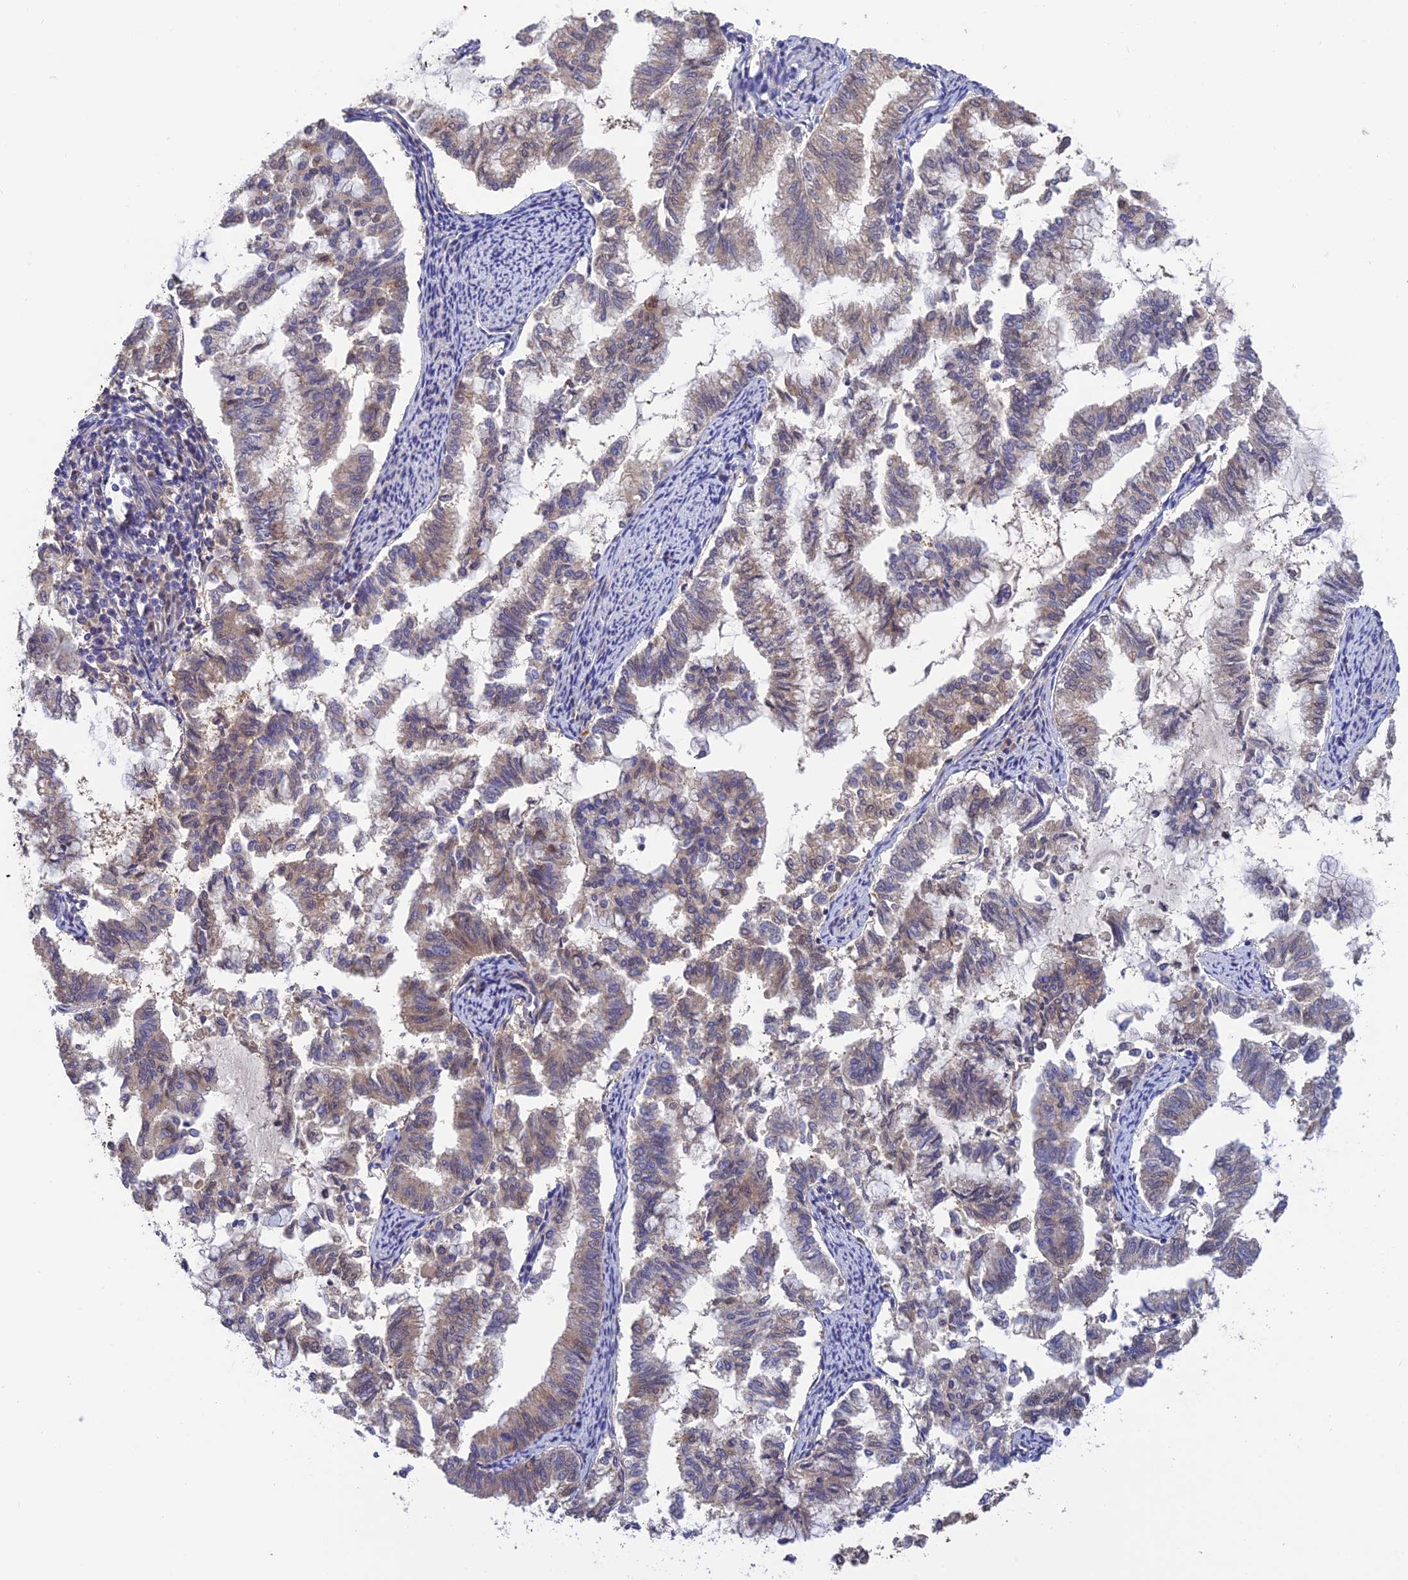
{"staining": {"intensity": "weak", "quantity": "25%-75%", "location": "cytoplasmic/membranous"}, "tissue": "endometrial cancer", "cell_type": "Tumor cells", "image_type": "cancer", "snomed": [{"axis": "morphology", "description": "Adenocarcinoma, NOS"}, {"axis": "topography", "description": "Endometrium"}], "caption": "Endometrial cancer (adenocarcinoma) stained with a protein marker displays weak staining in tumor cells.", "gene": "PZP", "patient": {"sex": "female", "age": 79}}